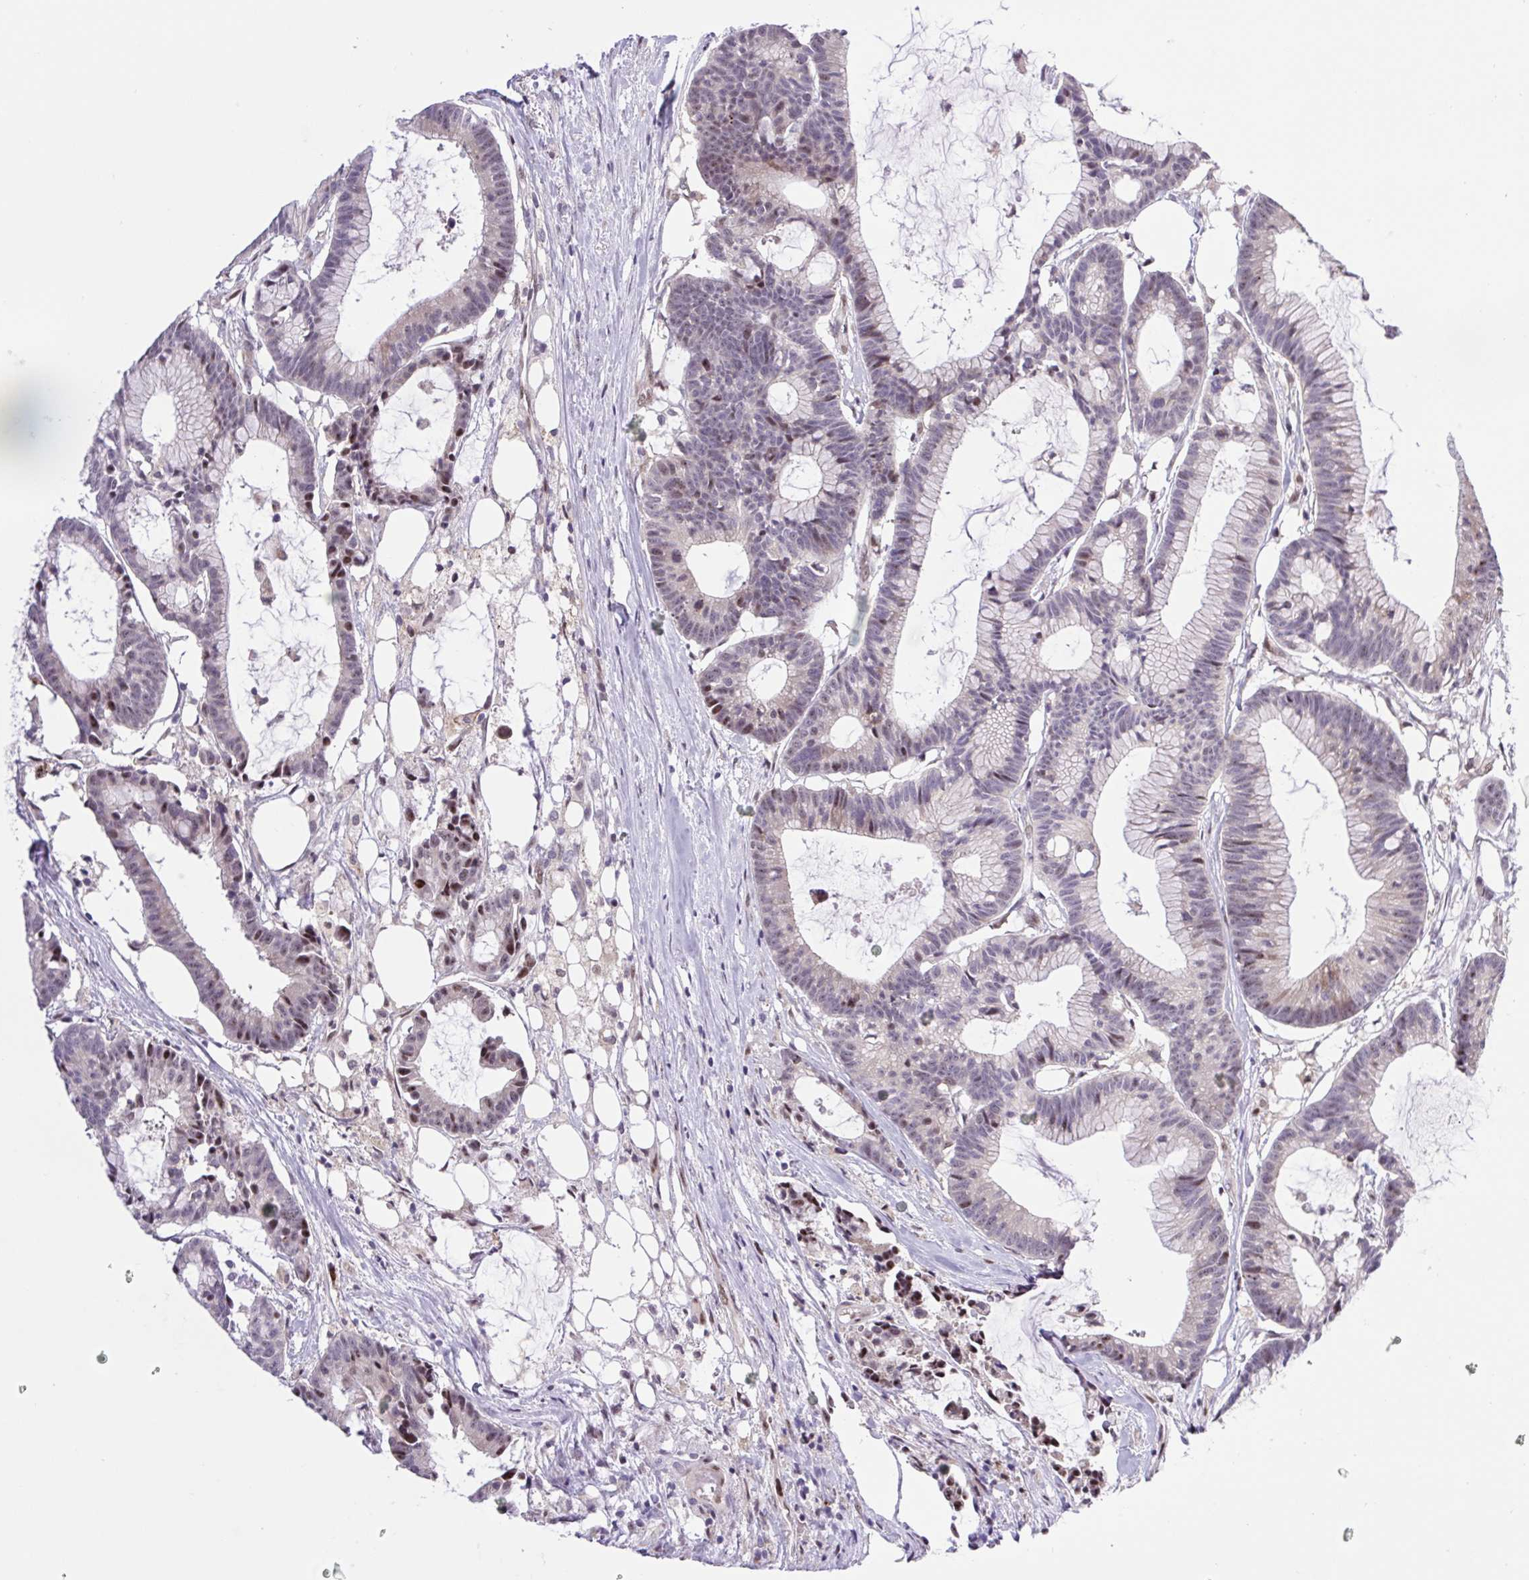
{"staining": {"intensity": "weak", "quantity": "25%-75%", "location": "nuclear"}, "tissue": "colorectal cancer", "cell_type": "Tumor cells", "image_type": "cancer", "snomed": [{"axis": "morphology", "description": "Adenocarcinoma, NOS"}, {"axis": "topography", "description": "Colon"}], "caption": "This is an image of IHC staining of adenocarcinoma (colorectal), which shows weak positivity in the nuclear of tumor cells.", "gene": "ERG", "patient": {"sex": "female", "age": 78}}